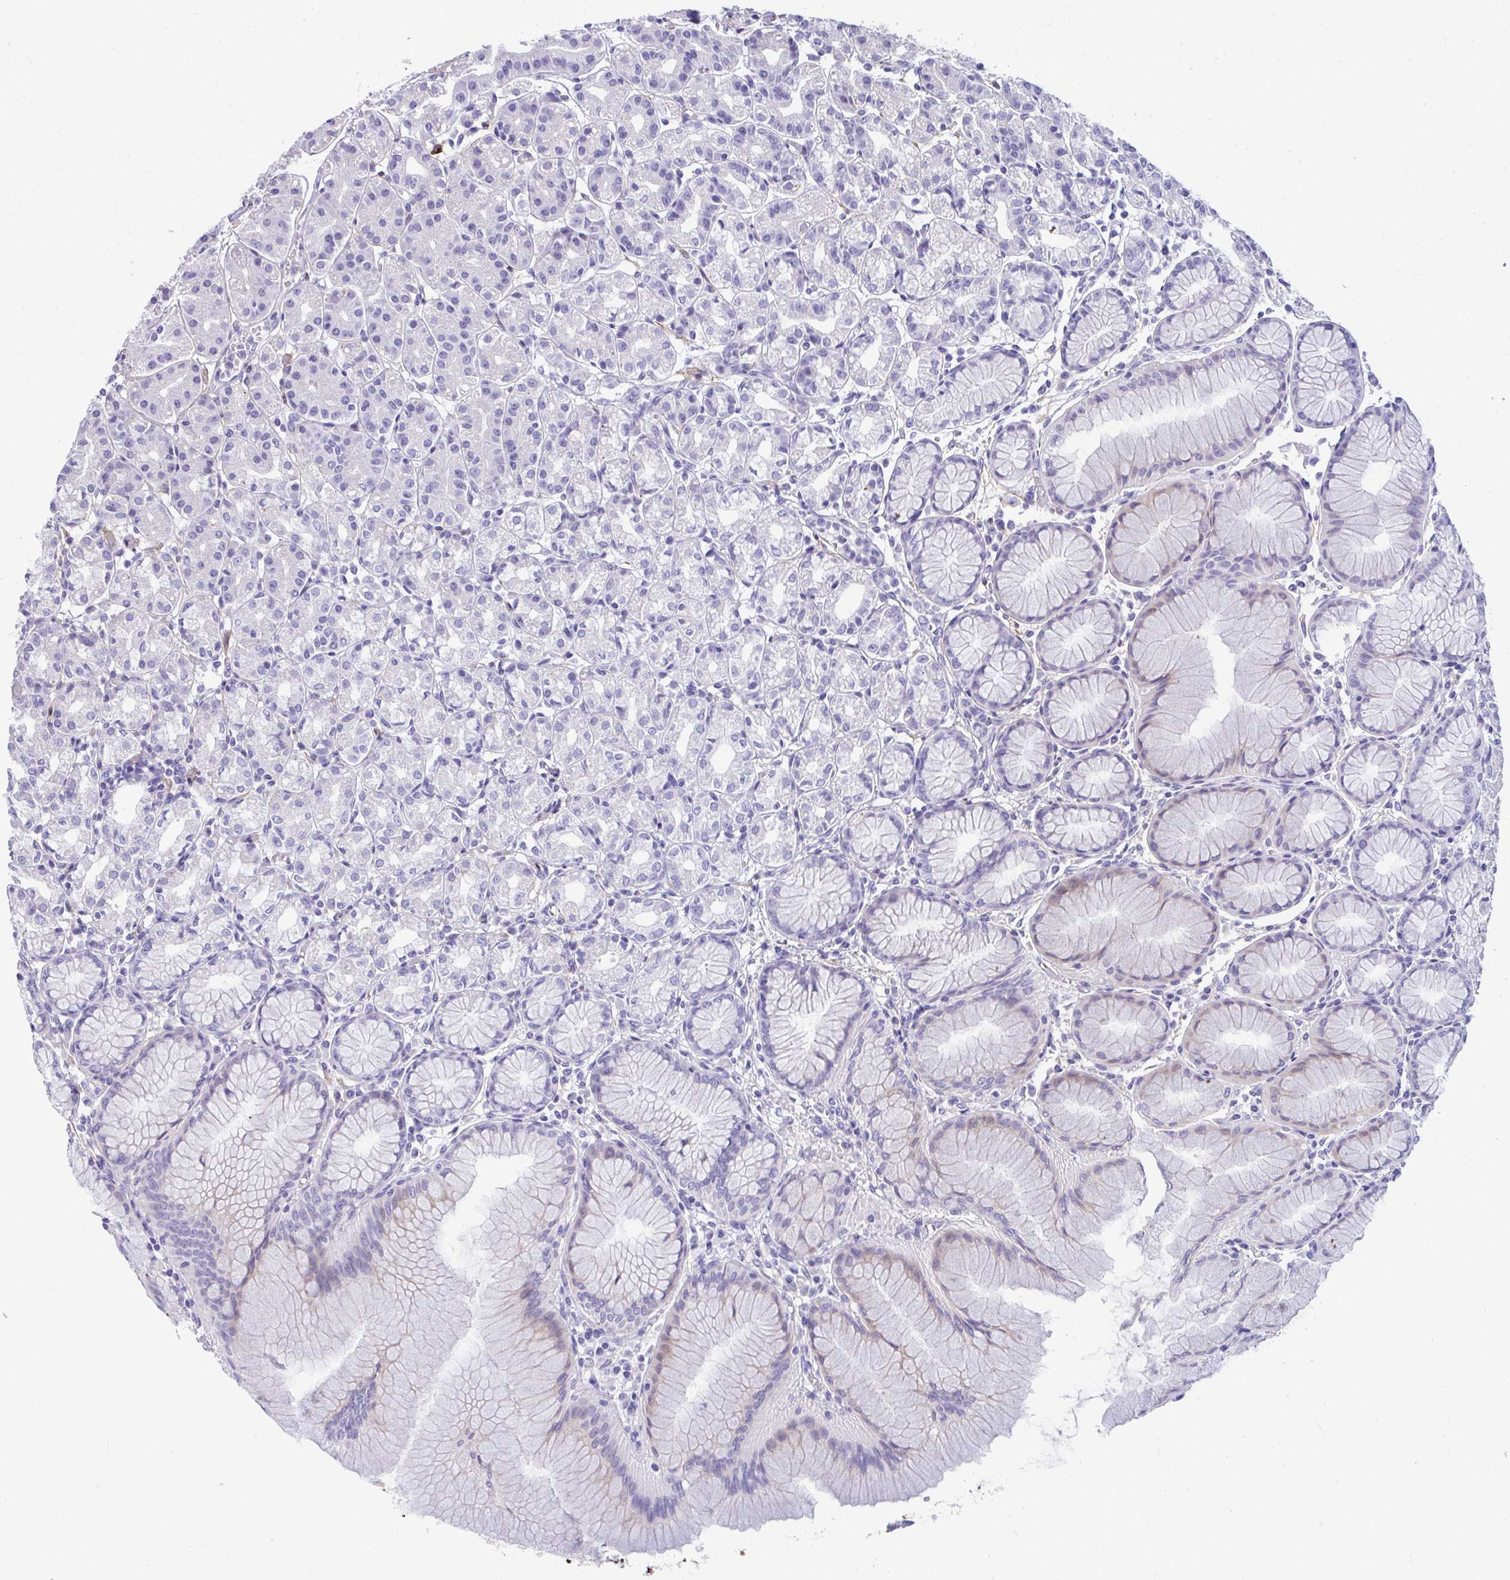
{"staining": {"intensity": "weak", "quantity": "<25%", "location": "cytoplasmic/membranous"}, "tissue": "stomach", "cell_type": "Glandular cells", "image_type": "normal", "snomed": [{"axis": "morphology", "description": "Normal tissue, NOS"}, {"axis": "topography", "description": "Stomach"}], "caption": "Stomach stained for a protein using IHC displays no positivity glandular cells.", "gene": "PIGZ", "patient": {"sex": "female", "age": 57}}